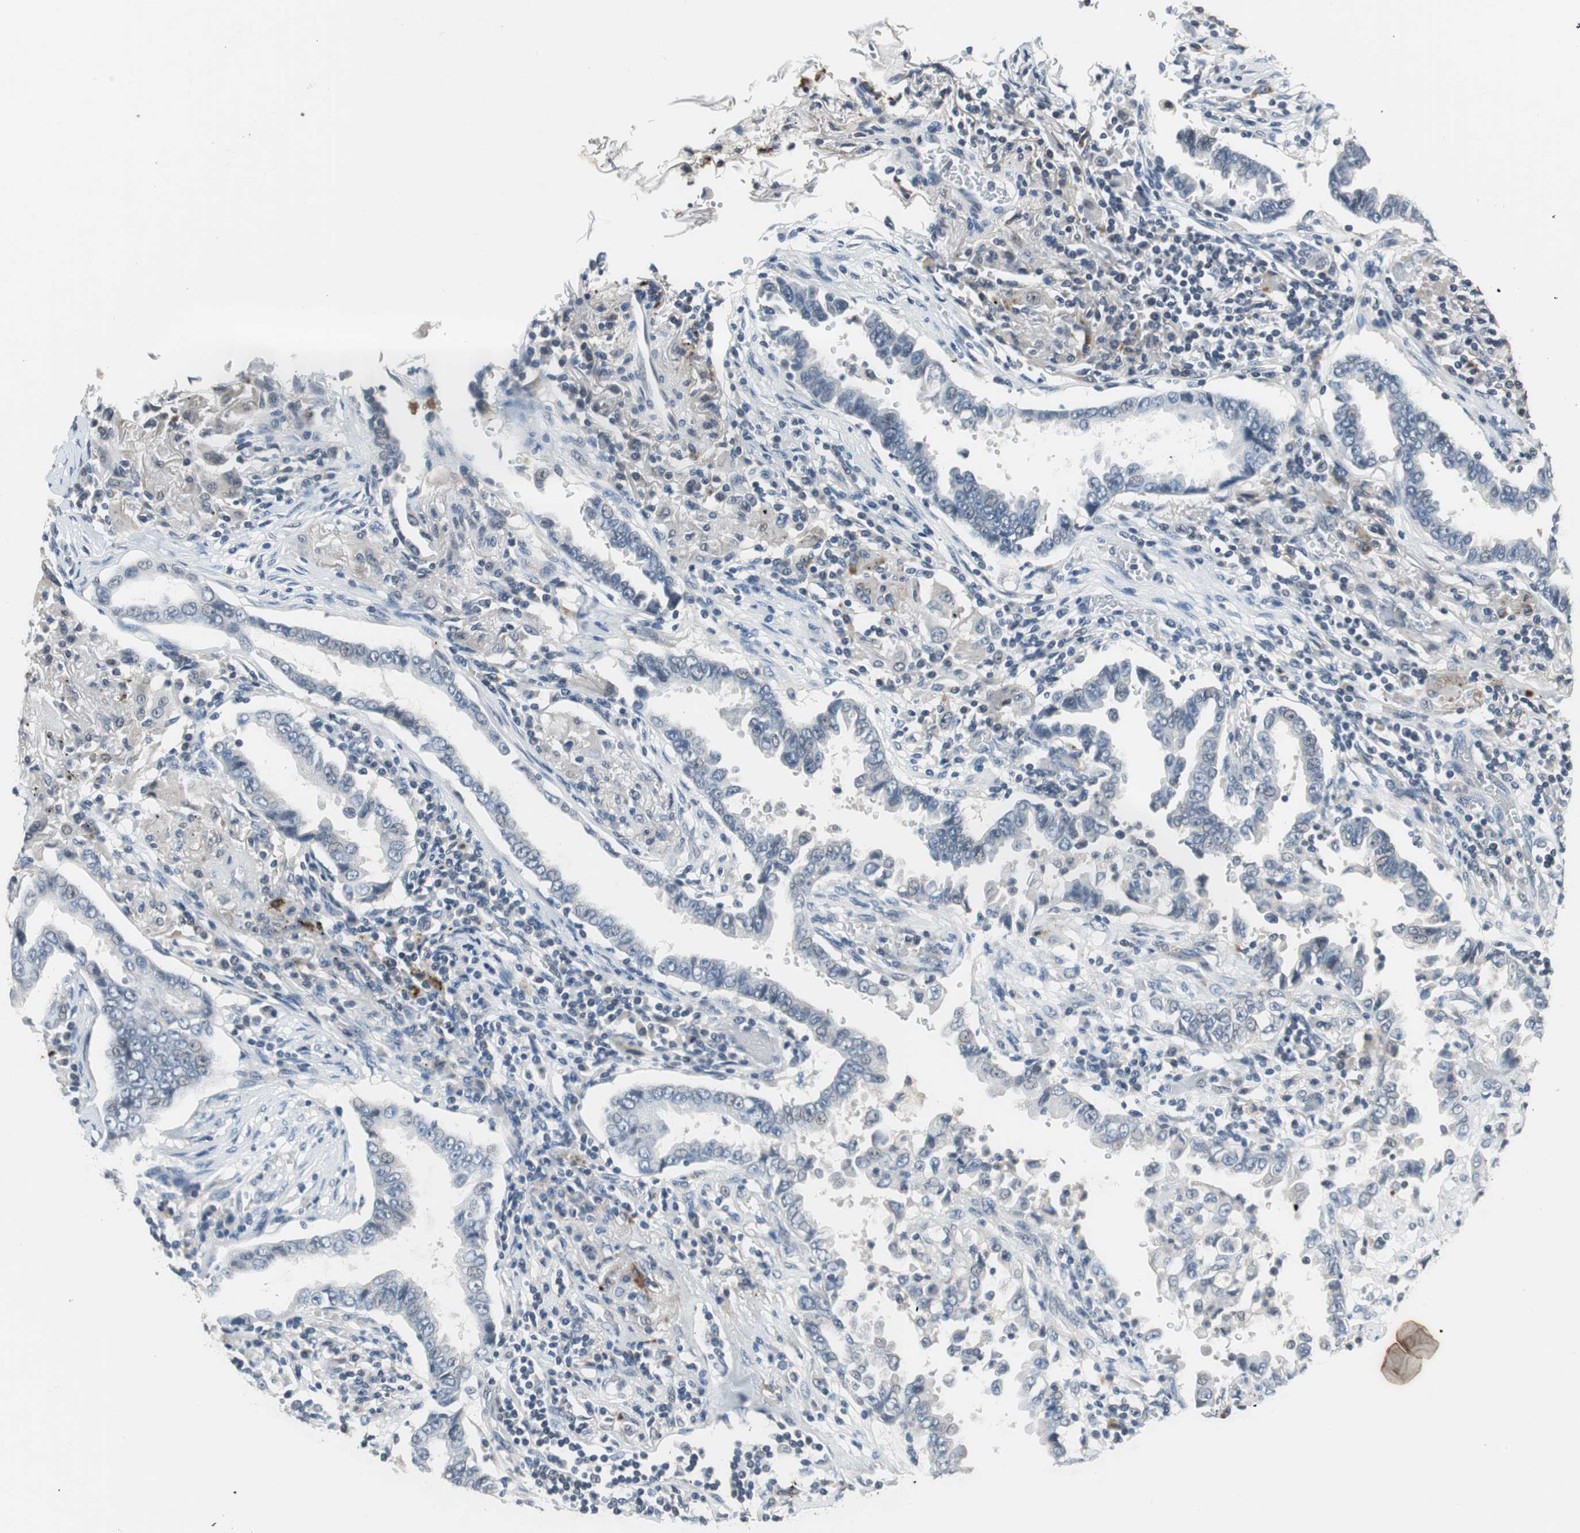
{"staining": {"intensity": "negative", "quantity": "none", "location": "none"}, "tissue": "lung cancer", "cell_type": "Tumor cells", "image_type": "cancer", "snomed": [{"axis": "morphology", "description": "Normal tissue, NOS"}, {"axis": "morphology", "description": "Inflammation, NOS"}, {"axis": "morphology", "description": "Adenocarcinoma, NOS"}, {"axis": "topography", "description": "Lung"}], "caption": "The photomicrograph demonstrates no staining of tumor cells in lung adenocarcinoma.", "gene": "PI4KB", "patient": {"sex": "female", "age": 64}}